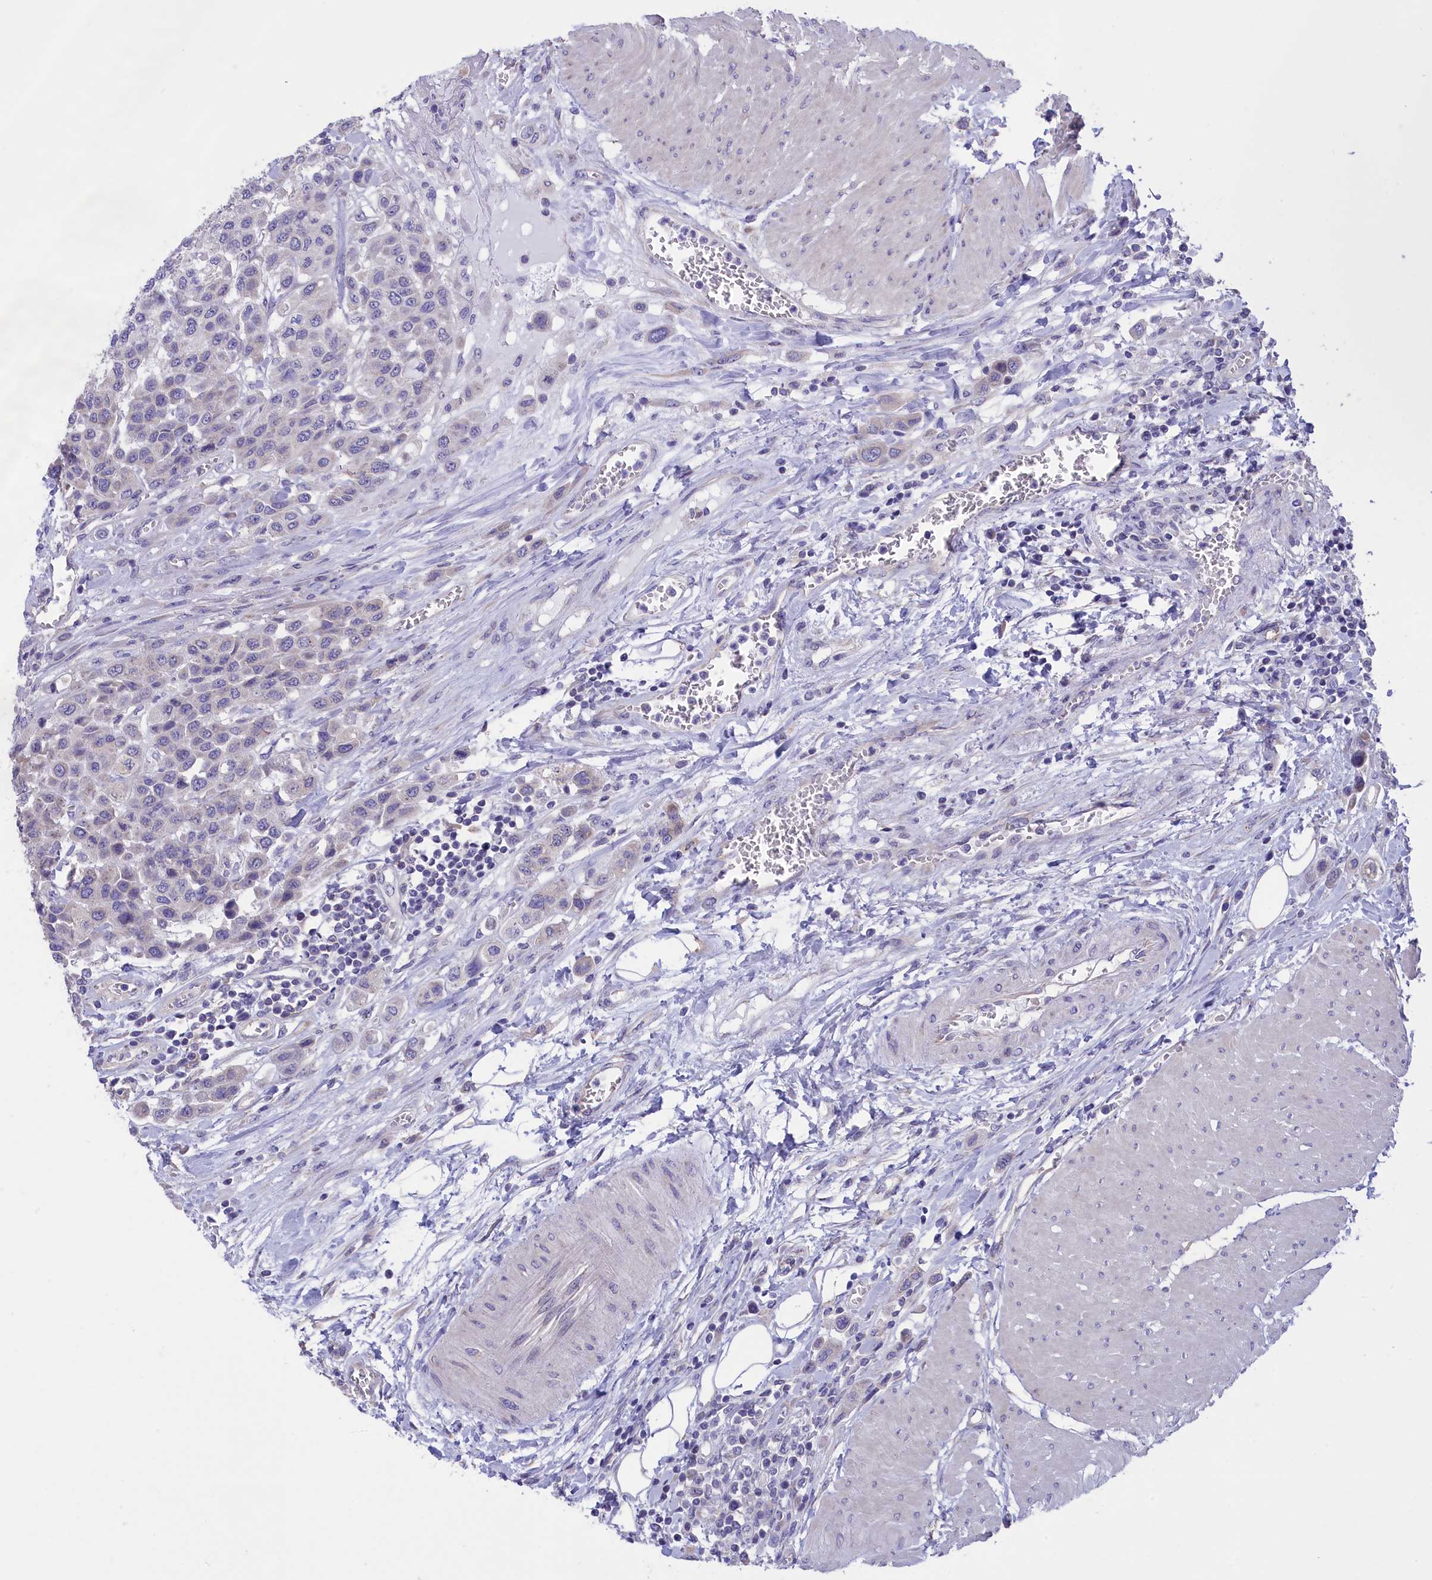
{"staining": {"intensity": "weak", "quantity": "<25%", "location": "cytoplasmic/membranous"}, "tissue": "urothelial cancer", "cell_type": "Tumor cells", "image_type": "cancer", "snomed": [{"axis": "morphology", "description": "Urothelial carcinoma, High grade"}, {"axis": "topography", "description": "Urinary bladder"}], "caption": "There is no significant expression in tumor cells of high-grade urothelial carcinoma.", "gene": "CYP2U1", "patient": {"sex": "male", "age": 50}}